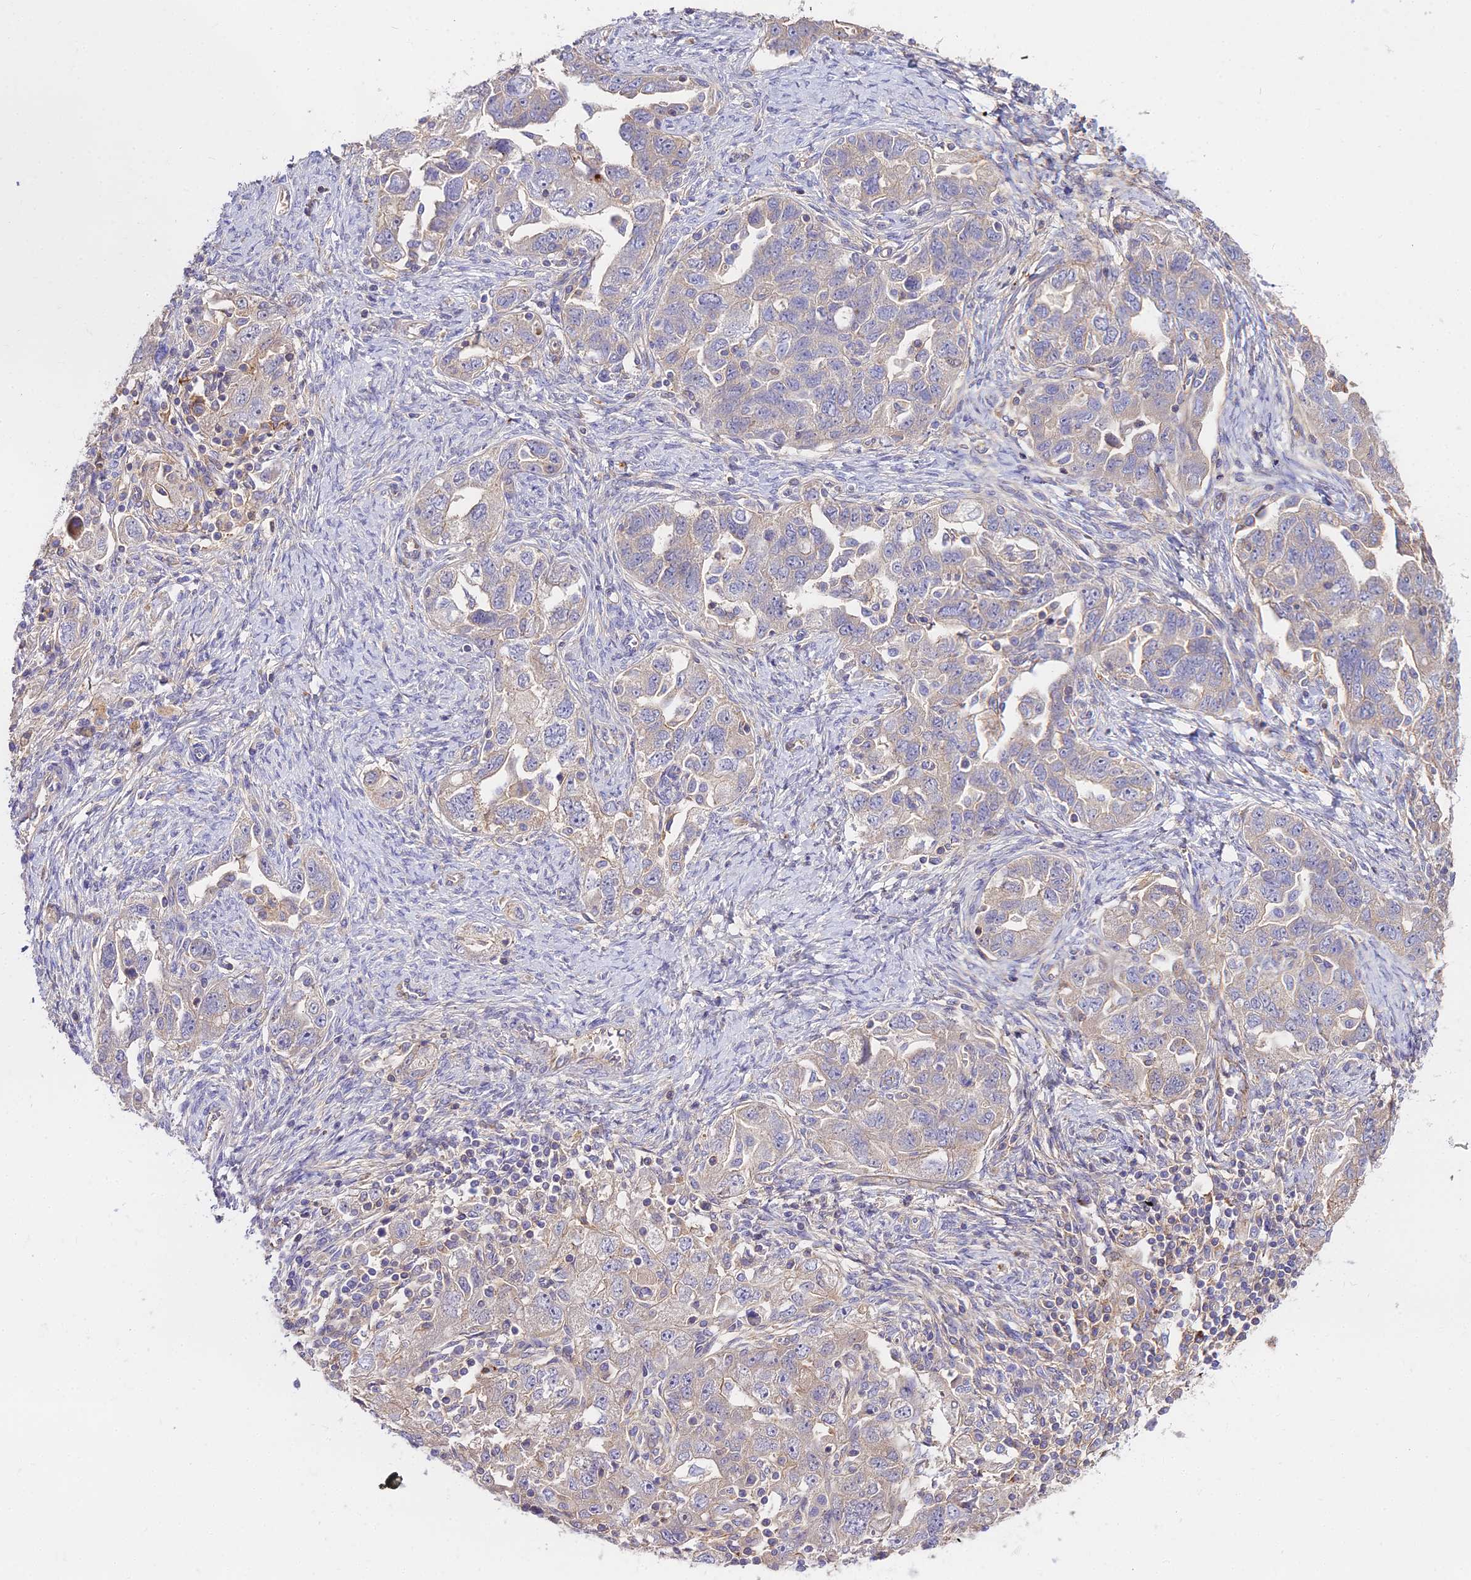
{"staining": {"intensity": "negative", "quantity": "none", "location": "none"}, "tissue": "ovarian cancer", "cell_type": "Tumor cells", "image_type": "cancer", "snomed": [{"axis": "morphology", "description": "Carcinoma, NOS"}, {"axis": "morphology", "description": "Cystadenocarcinoma, serous, NOS"}, {"axis": "topography", "description": "Ovary"}], "caption": "Human ovarian cancer stained for a protein using IHC exhibits no staining in tumor cells.", "gene": "GLYAT", "patient": {"sex": "female", "age": 69}}